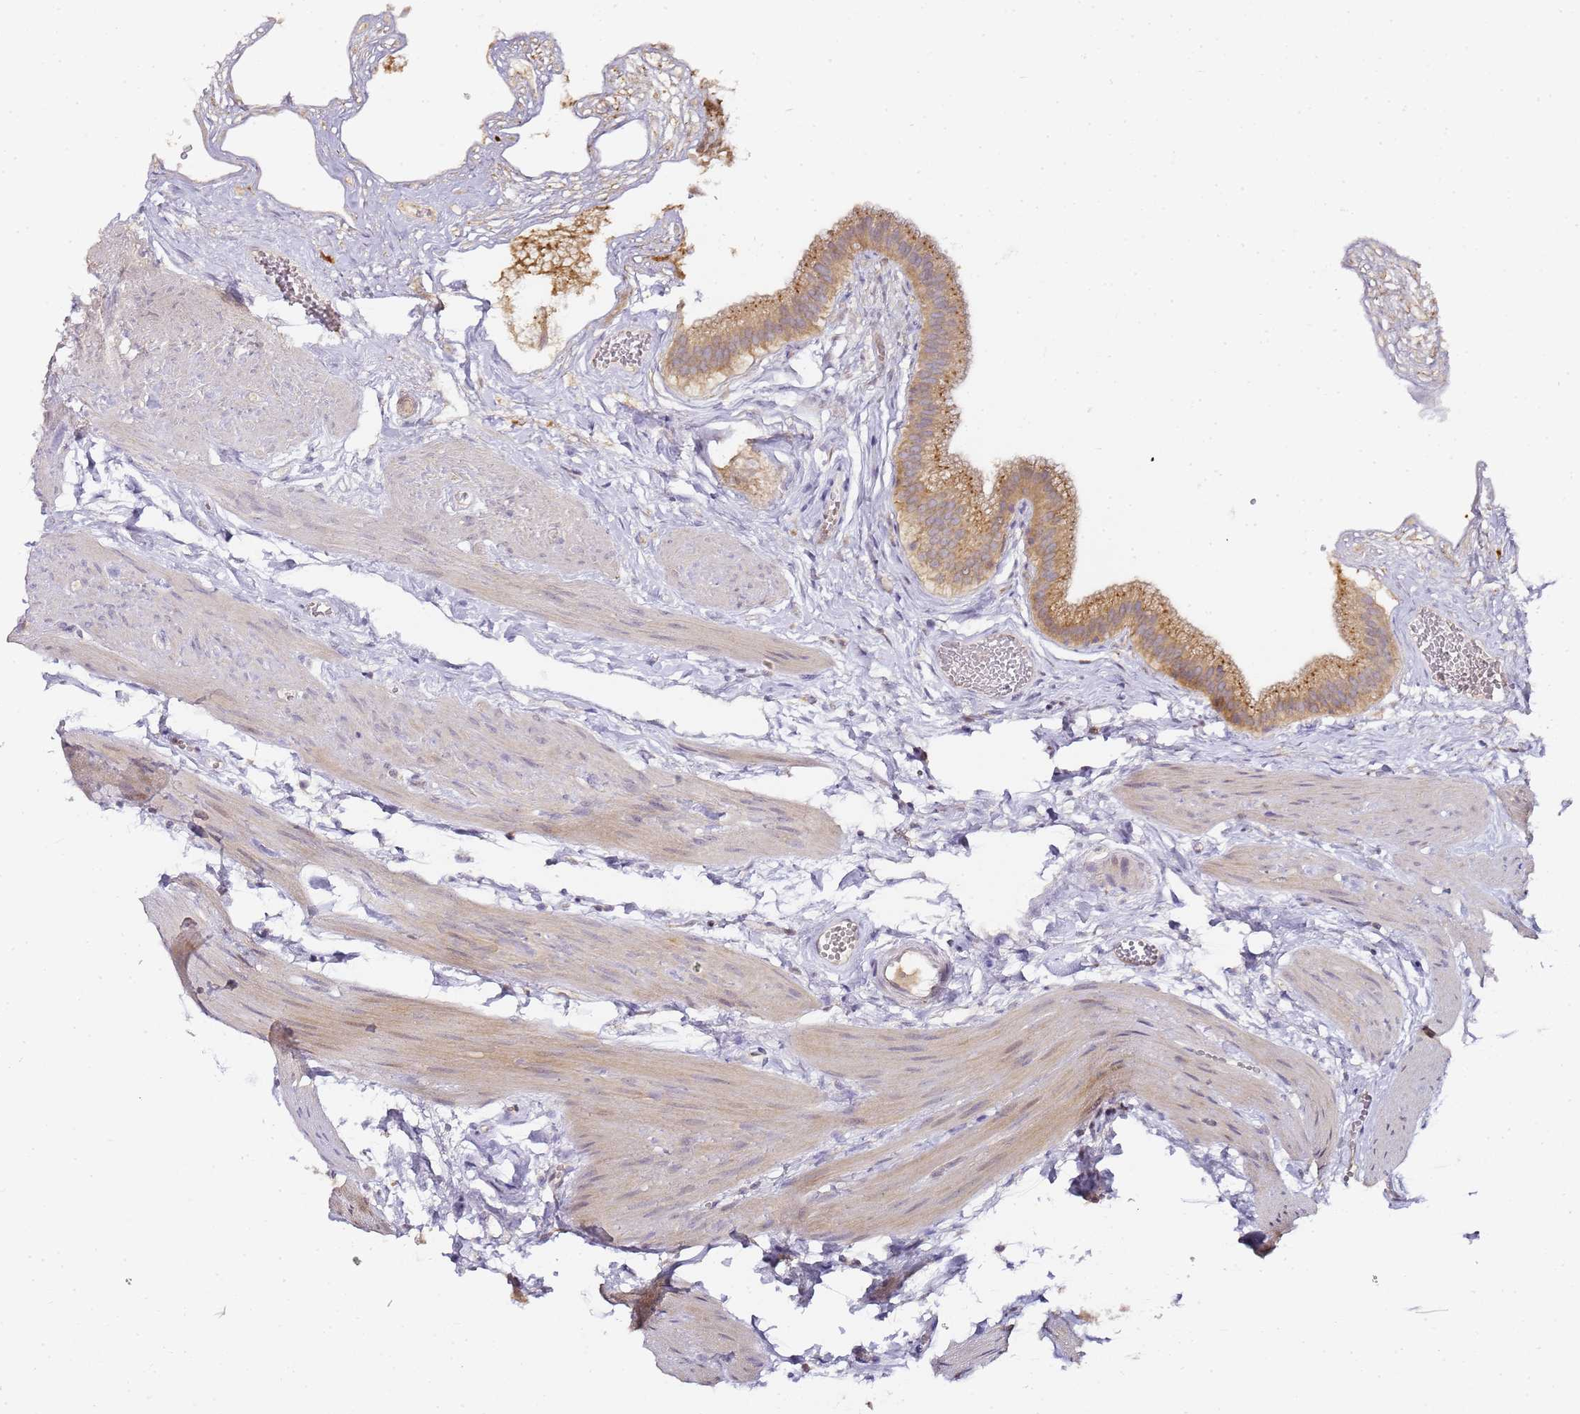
{"staining": {"intensity": "moderate", "quantity": ">75%", "location": "cytoplasmic/membranous"}, "tissue": "gallbladder", "cell_type": "Glandular cells", "image_type": "normal", "snomed": [{"axis": "morphology", "description": "Normal tissue, NOS"}, {"axis": "topography", "description": "Gallbladder"}], "caption": "Gallbladder was stained to show a protein in brown. There is medium levels of moderate cytoplasmic/membranous expression in about >75% of glandular cells. (Stains: DAB (3,3'-diaminobenzidine) in brown, nuclei in blue, Microscopy: brightfield microscopy at high magnification).", "gene": "MRPL49", "patient": {"sex": "female", "age": 54}}